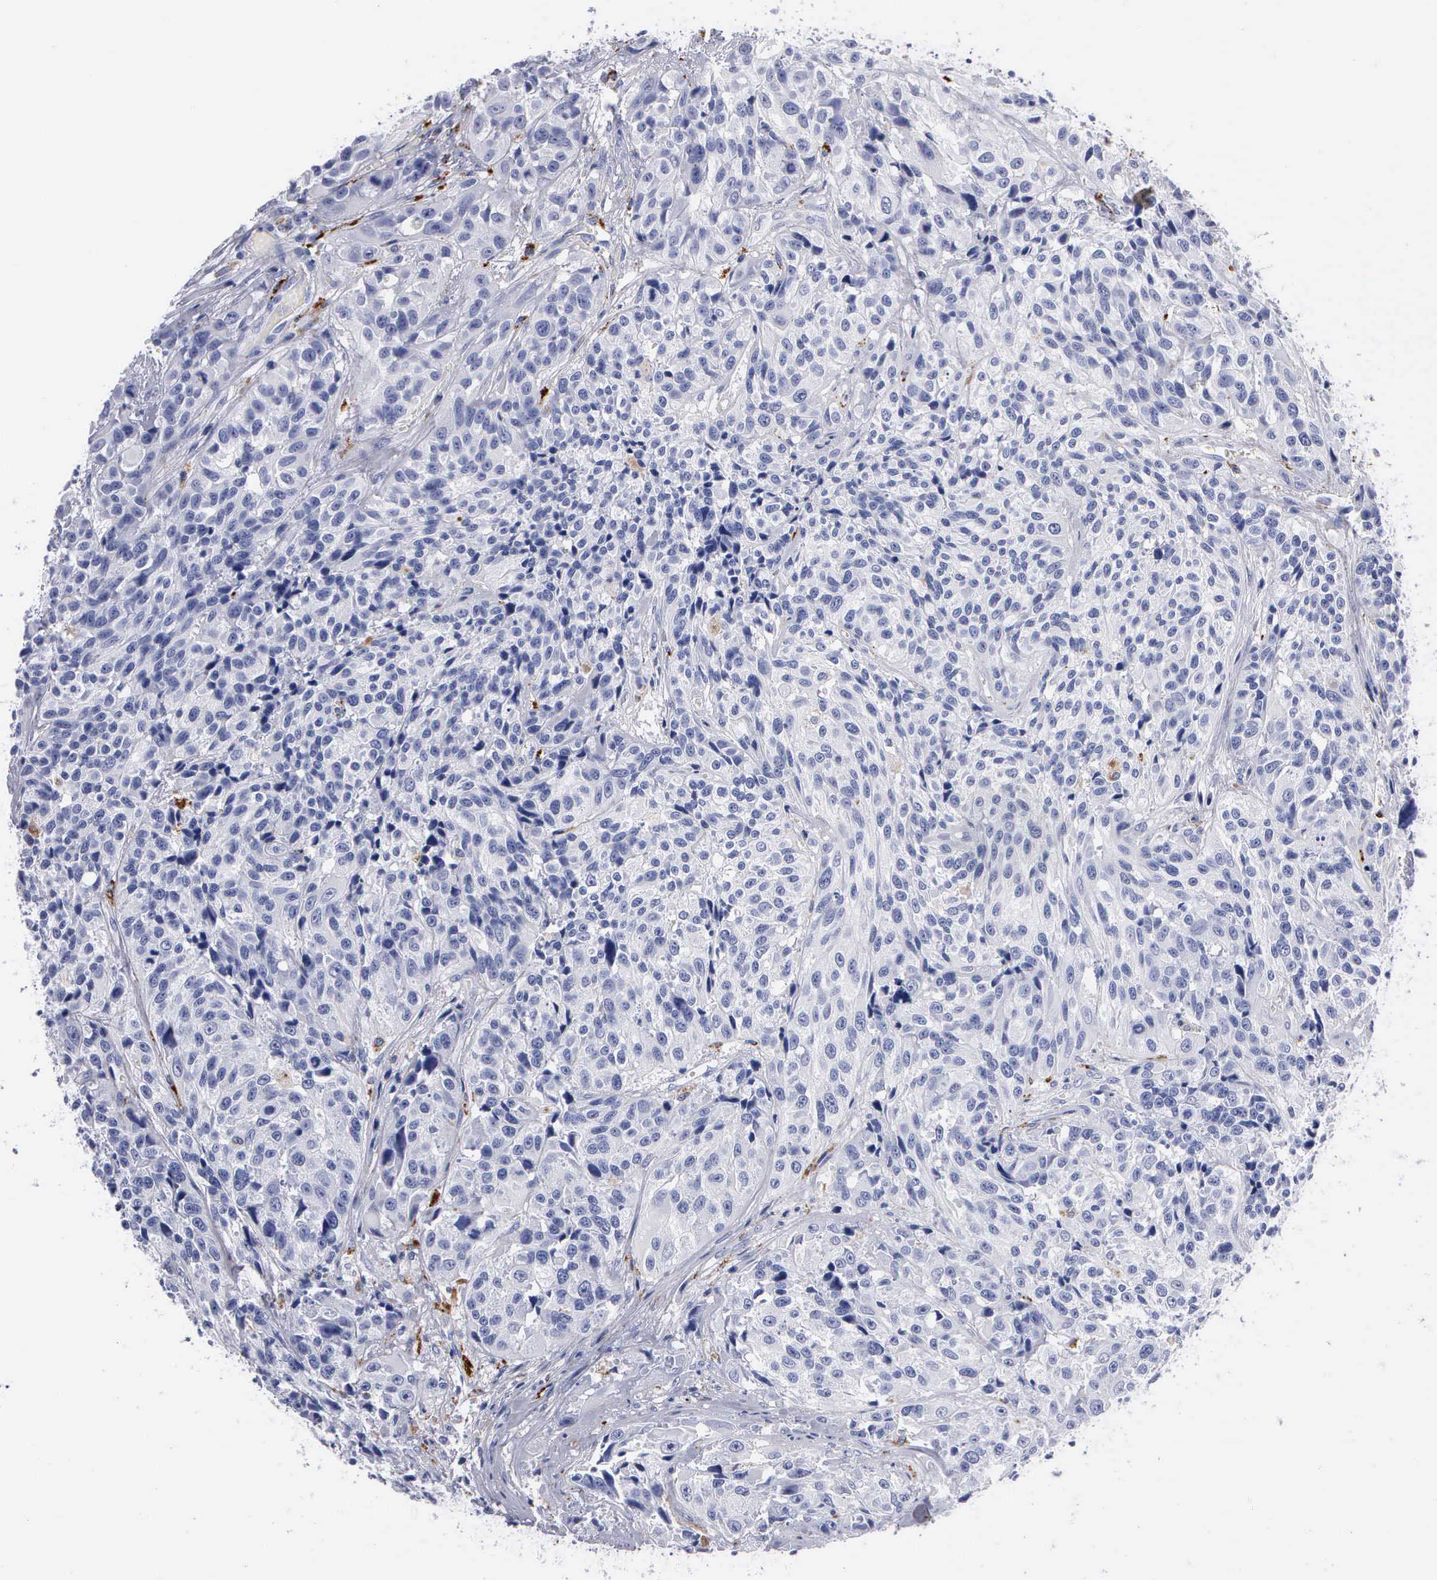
{"staining": {"intensity": "negative", "quantity": "none", "location": "none"}, "tissue": "urothelial cancer", "cell_type": "Tumor cells", "image_type": "cancer", "snomed": [{"axis": "morphology", "description": "Urothelial carcinoma, High grade"}, {"axis": "topography", "description": "Urinary bladder"}], "caption": "Immunohistochemistry (IHC) photomicrograph of neoplastic tissue: human urothelial cancer stained with DAB demonstrates no significant protein staining in tumor cells.", "gene": "CTSL", "patient": {"sex": "female", "age": 81}}